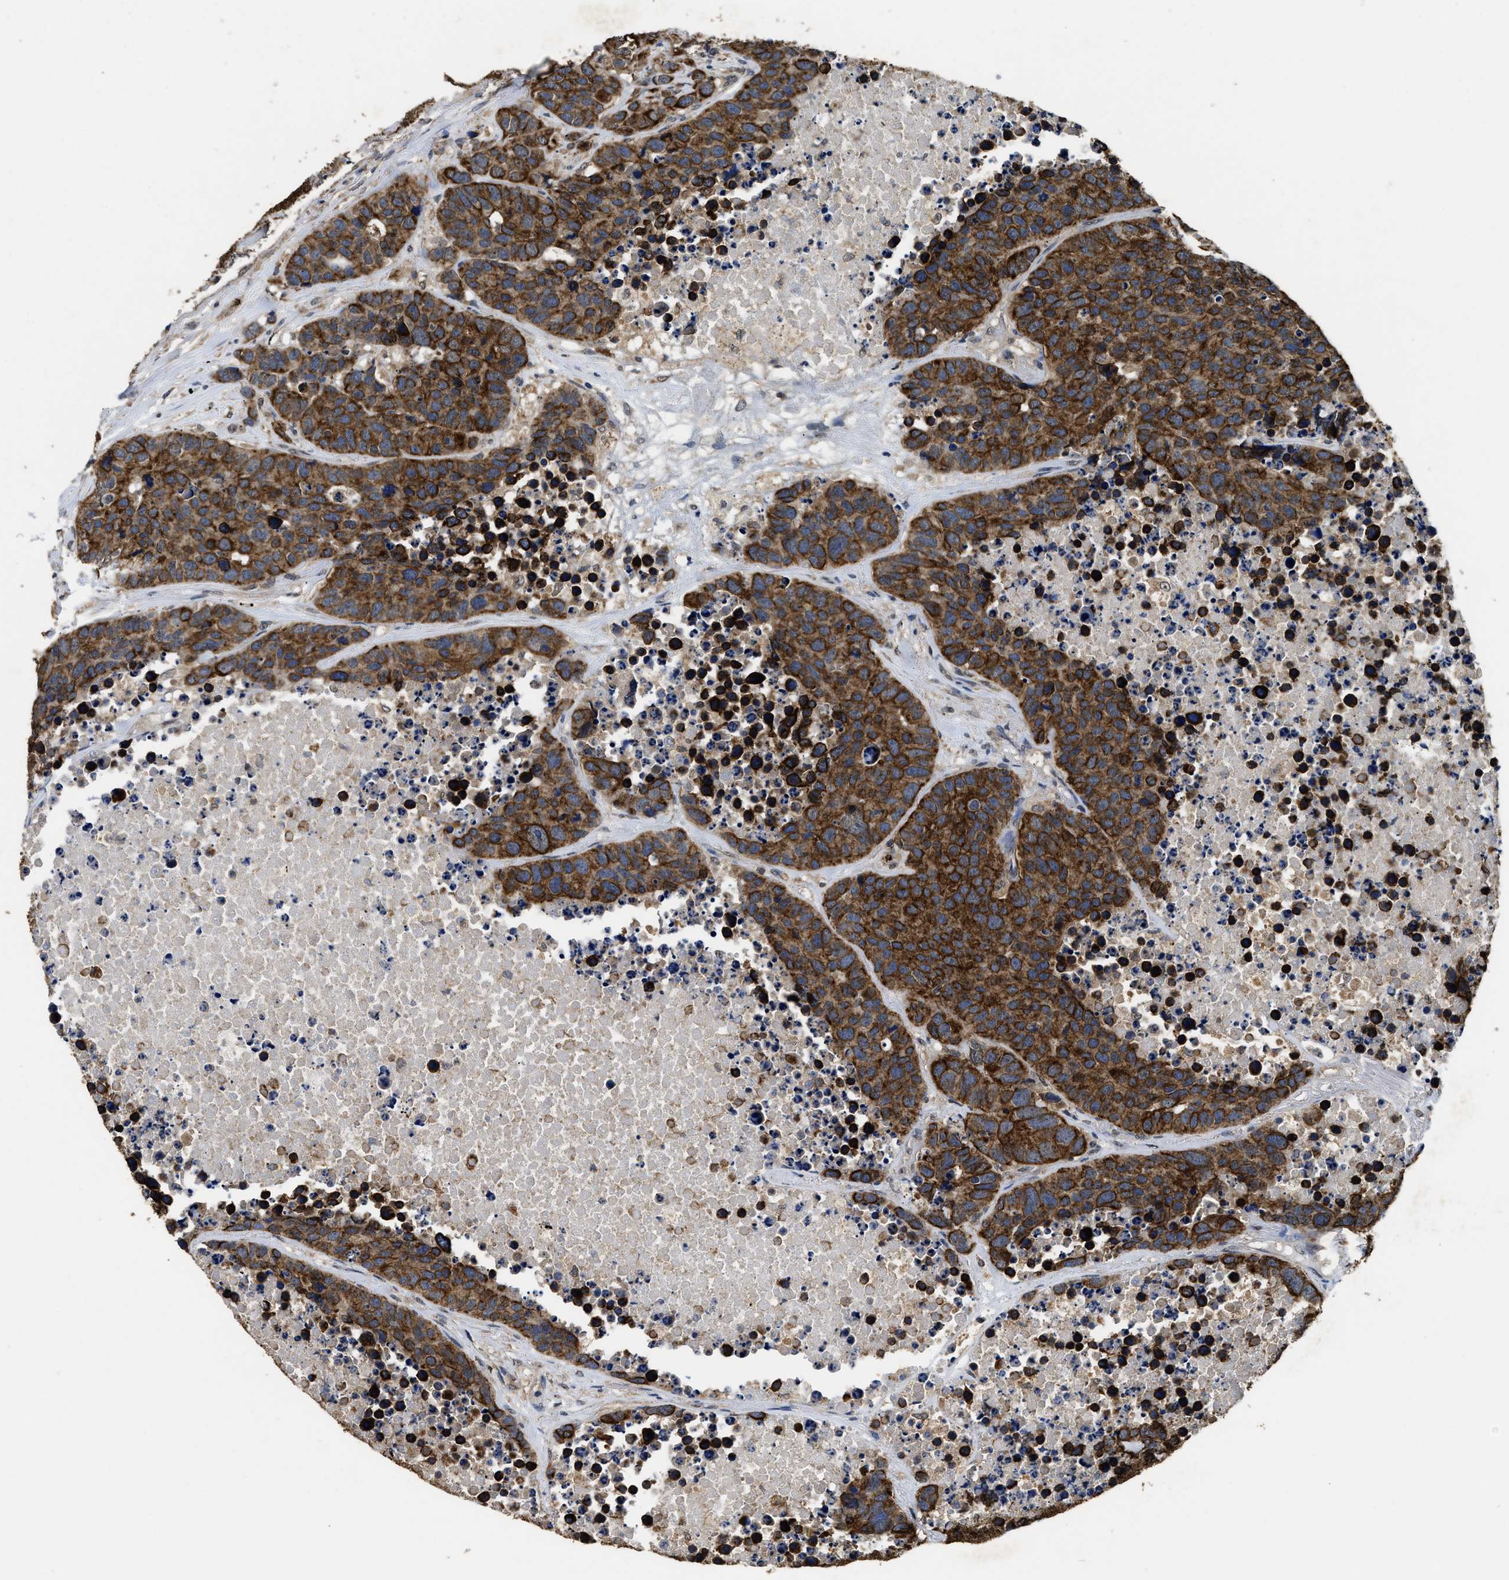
{"staining": {"intensity": "strong", "quantity": ">75%", "location": "cytoplasmic/membranous"}, "tissue": "carcinoid", "cell_type": "Tumor cells", "image_type": "cancer", "snomed": [{"axis": "morphology", "description": "Carcinoid, malignant, NOS"}, {"axis": "topography", "description": "Lung"}], "caption": "Malignant carcinoid stained with immunohistochemistry (IHC) exhibits strong cytoplasmic/membranous expression in about >75% of tumor cells.", "gene": "CTNNA1", "patient": {"sex": "male", "age": 60}}